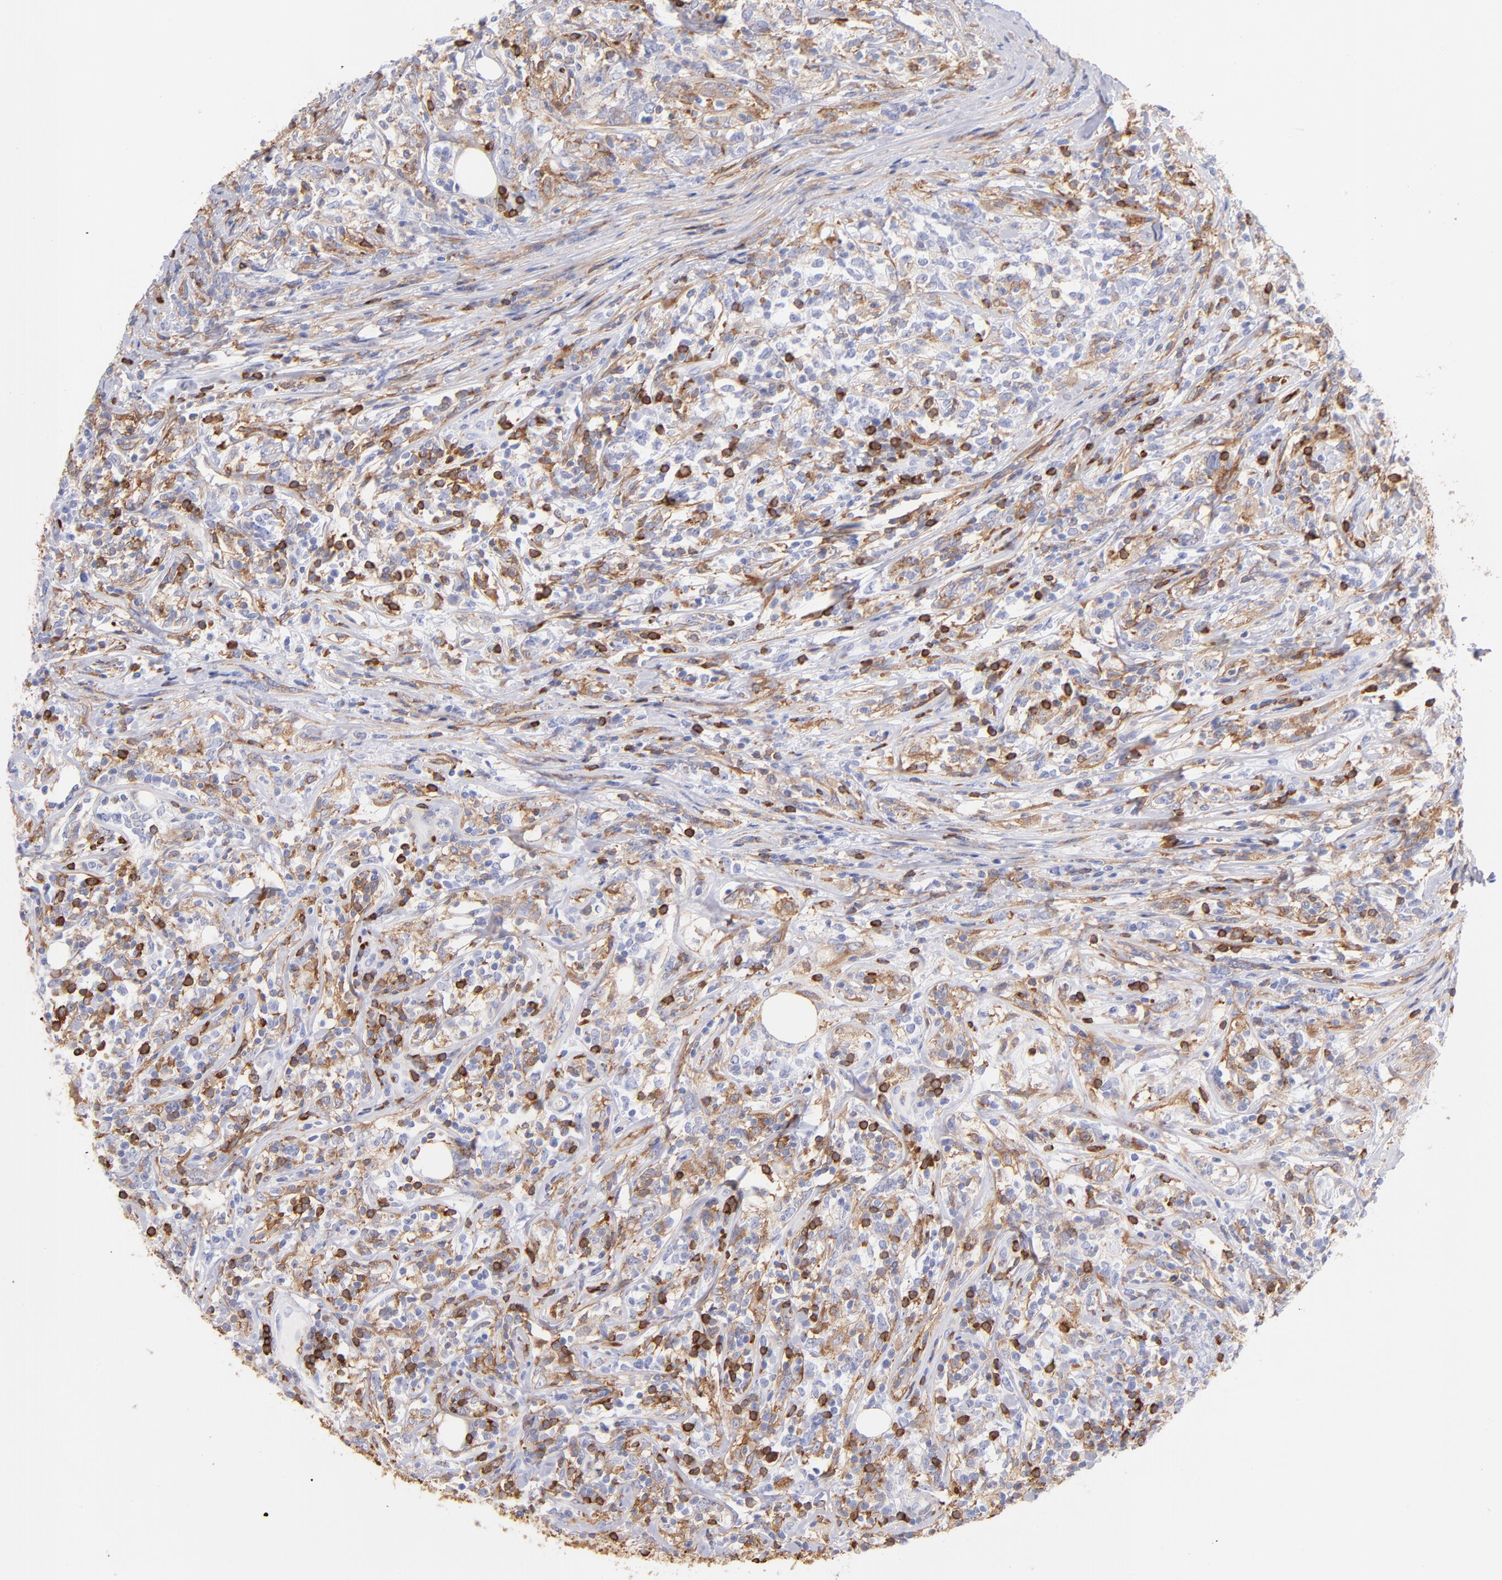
{"staining": {"intensity": "strong", "quantity": "25%-75%", "location": "cytoplasmic/membranous"}, "tissue": "lymphoma", "cell_type": "Tumor cells", "image_type": "cancer", "snomed": [{"axis": "morphology", "description": "Malignant lymphoma, non-Hodgkin's type, High grade"}, {"axis": "topography", "description": "Lymph node"}], "caption": "The image displays immunohistochemical staining of high-grade malignant lymphoma, non-Hodgkin's type. There is strong cytoplasmic/membranous staining is identified in approximately 25%-75% of tumor cells. The protein of interest is shown in brown color, while the nuclei are stained blue.", "gene": "PRKCA", "patient": {"sex": "female", "age": 84}}